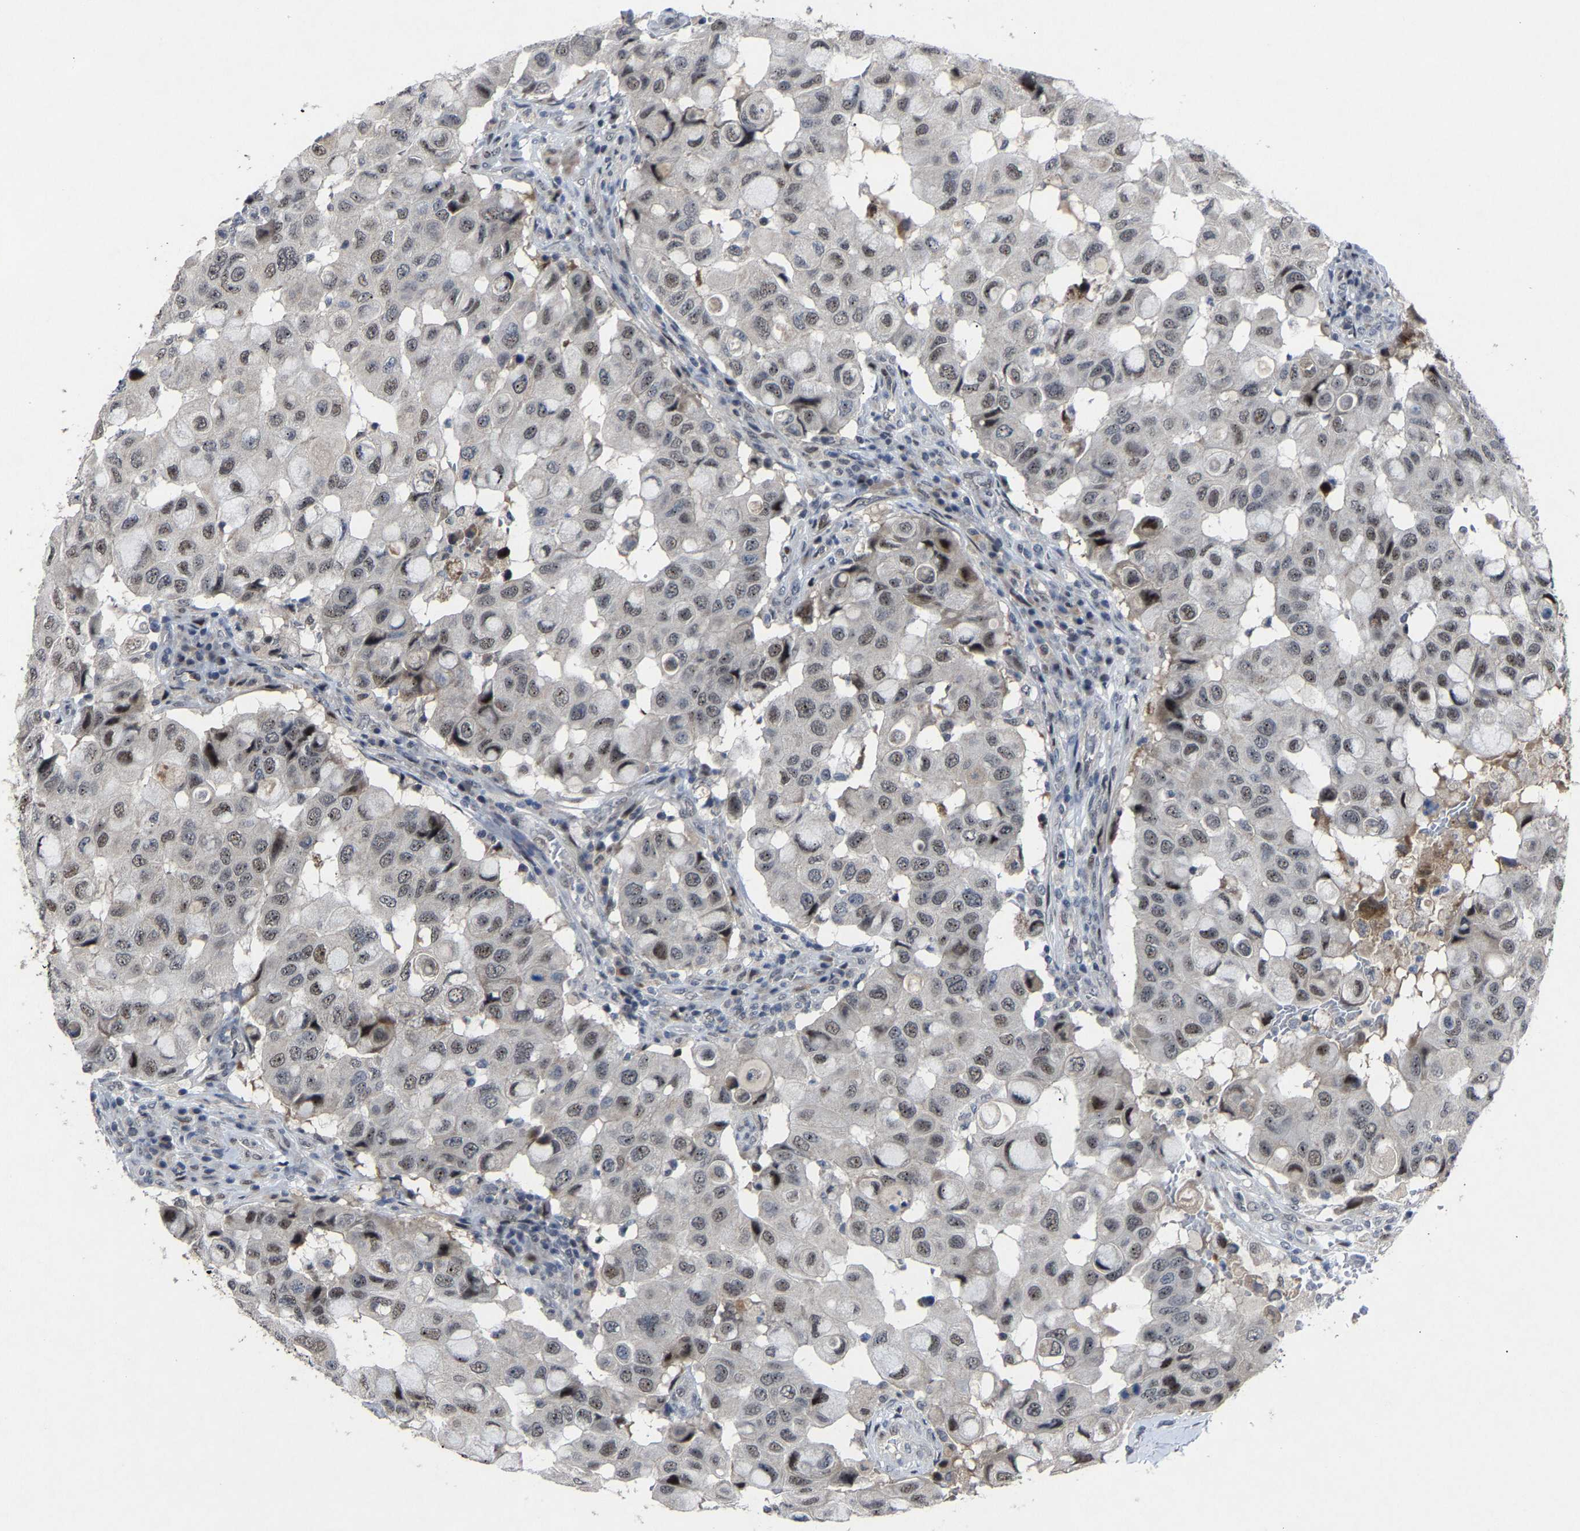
{"staining": {"intensity": "weak", "quantity": ">75%", "location": "nuclear"}, "tissue": "breast cancer", "cell_type": "Tumor cells", "image_type": "cancer", "snomed": [{"axis": "morphology", "description": "Duct carcinoma"}, {"axis": "topography", "description": "Breast"}], "caption": "A histopathology image showing weak nuclear positivity in approximately >75% of tumor cells in breast cancer, as visualized by brown immunohistochemical staining.", "gene": "LSM8", "patient": {"sex": "female", "age": 27}}